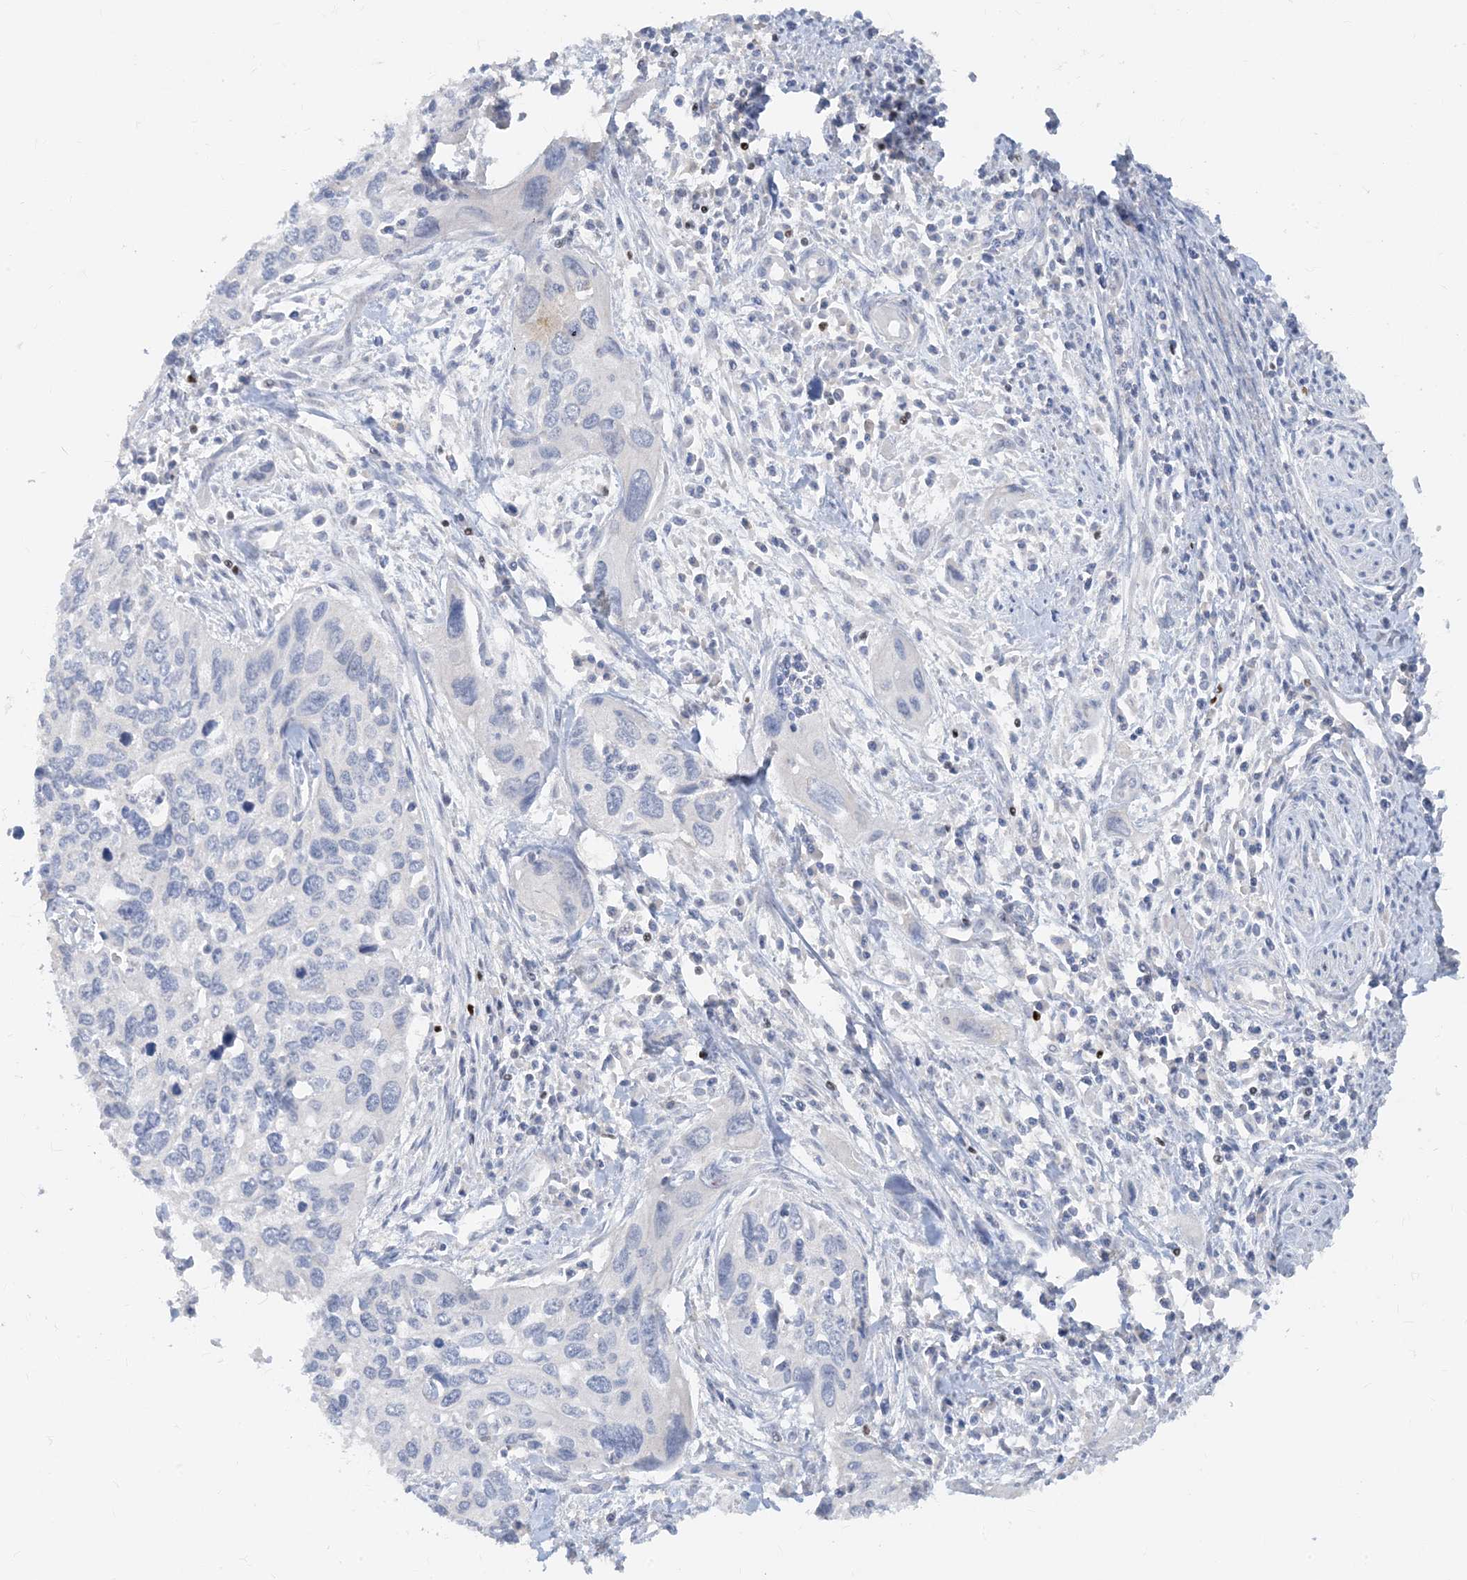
{"staining": {"intensity": "negative", "quantity": "none", "location": "none"}, "tissue": "cervical cancer", "cell_type": "Tumor cells", "image_type": "cancer", "snomed": [{"axis": "morphology", "description": "Squamous cell carcinoma, NOS"}, {"axis": "topography", "description": "Cervix"}], "caption": "Immunohistochemistry image of human squamous cell carcinoma (cervical) stained for a protein (brown), which reveals no staining in tumor cells.", "gene": "TBX21", "patient": {"sex": "female", "age": 55}}